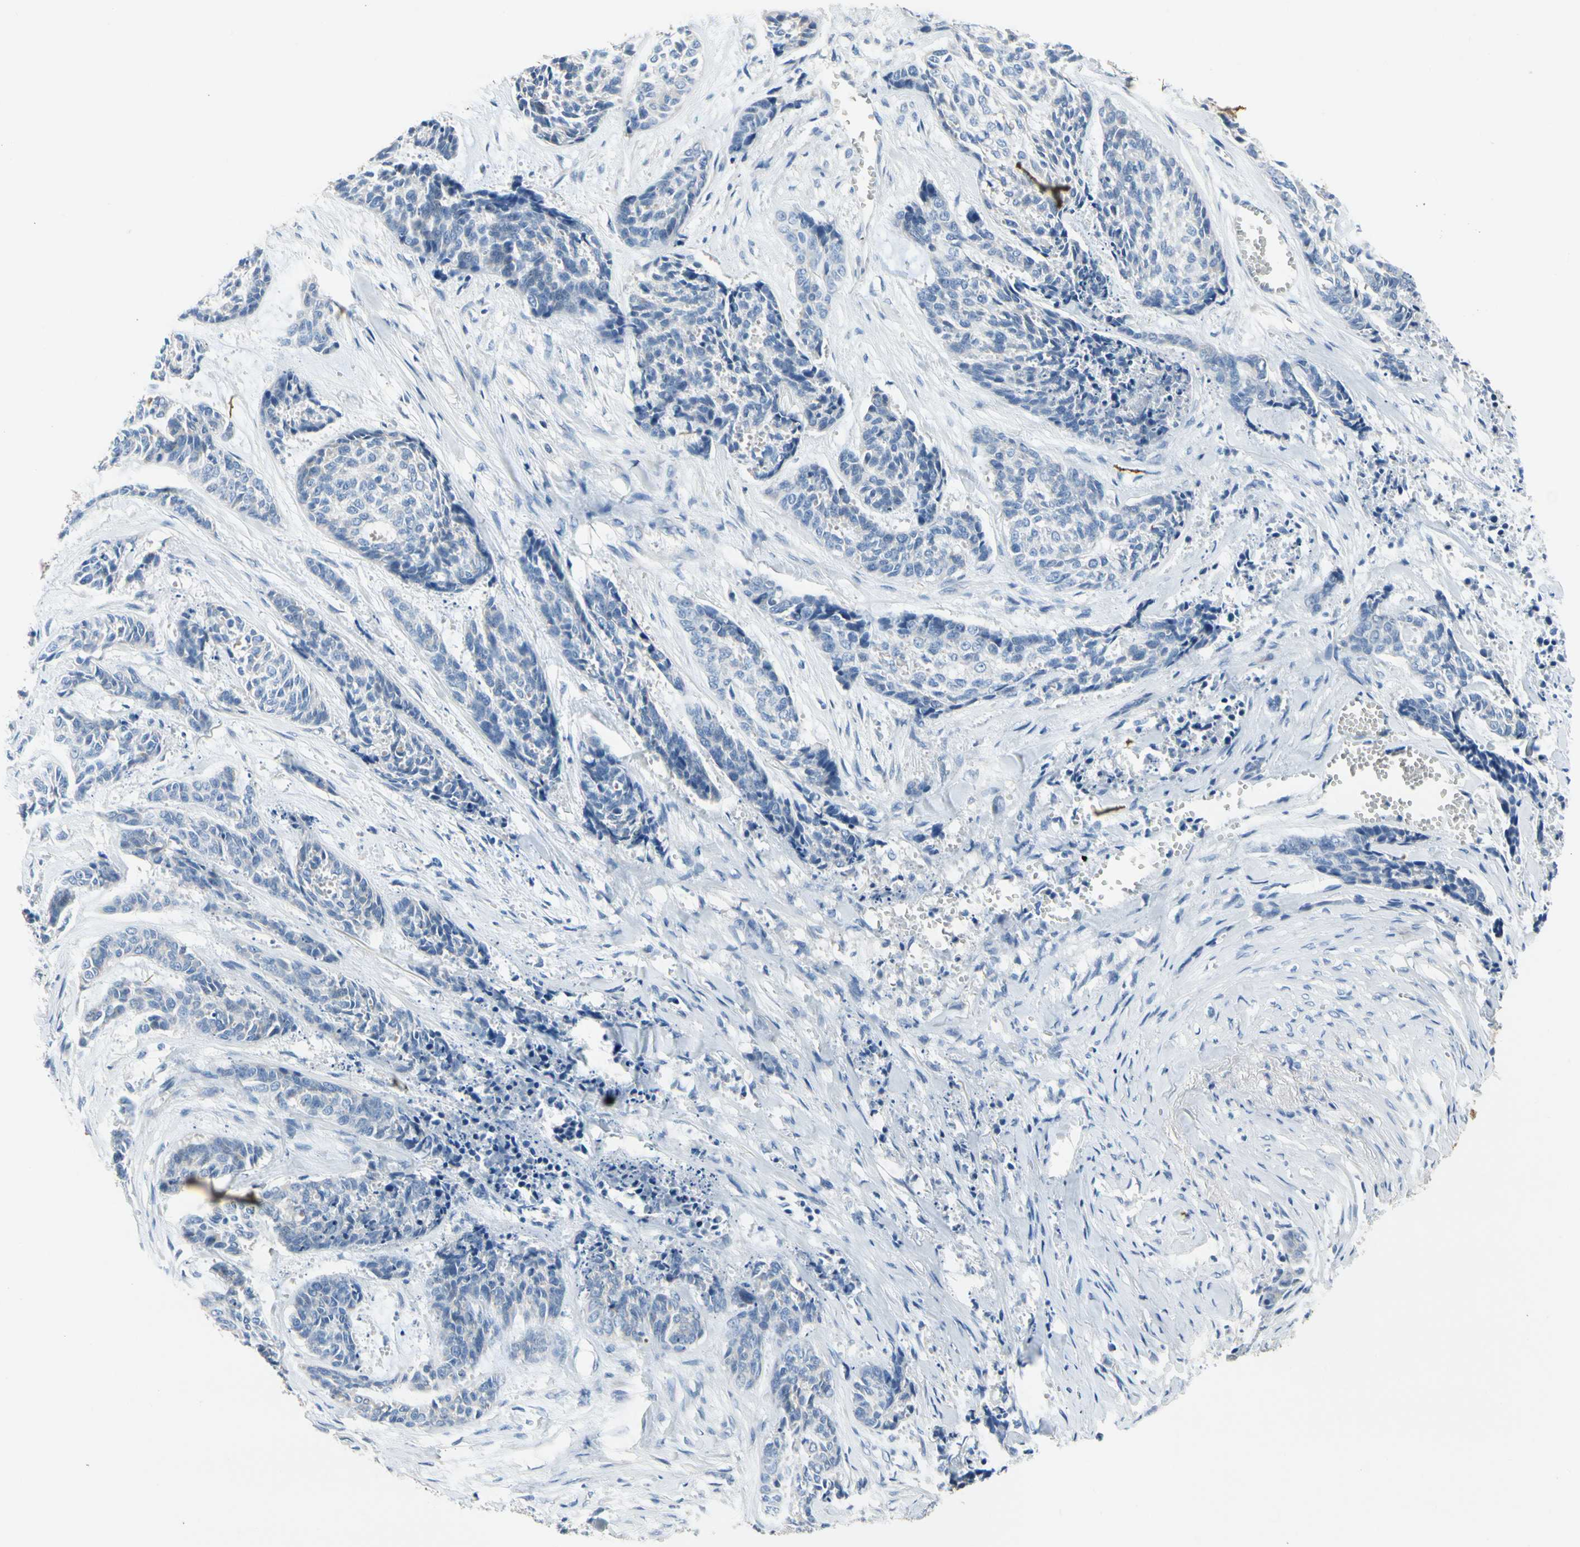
{"staining": {"intensity": "weak", "quantity": "<25%", "location": "cytoplasmic/membranous"}, "tissue": "skin cancer", "cell_type": "Tumor cells", "image_type": "cancer", "snomed": [{"axis": "morphology", "description": "Basal cell carcinoma"}, {"axis": "topography", "description": "Skin"}], "caption": "There is no significant staining in tumor cells of basal cell carcinoma (skin).", "gene": "CA14", "patient": {"sex": "female", "age": 64}}